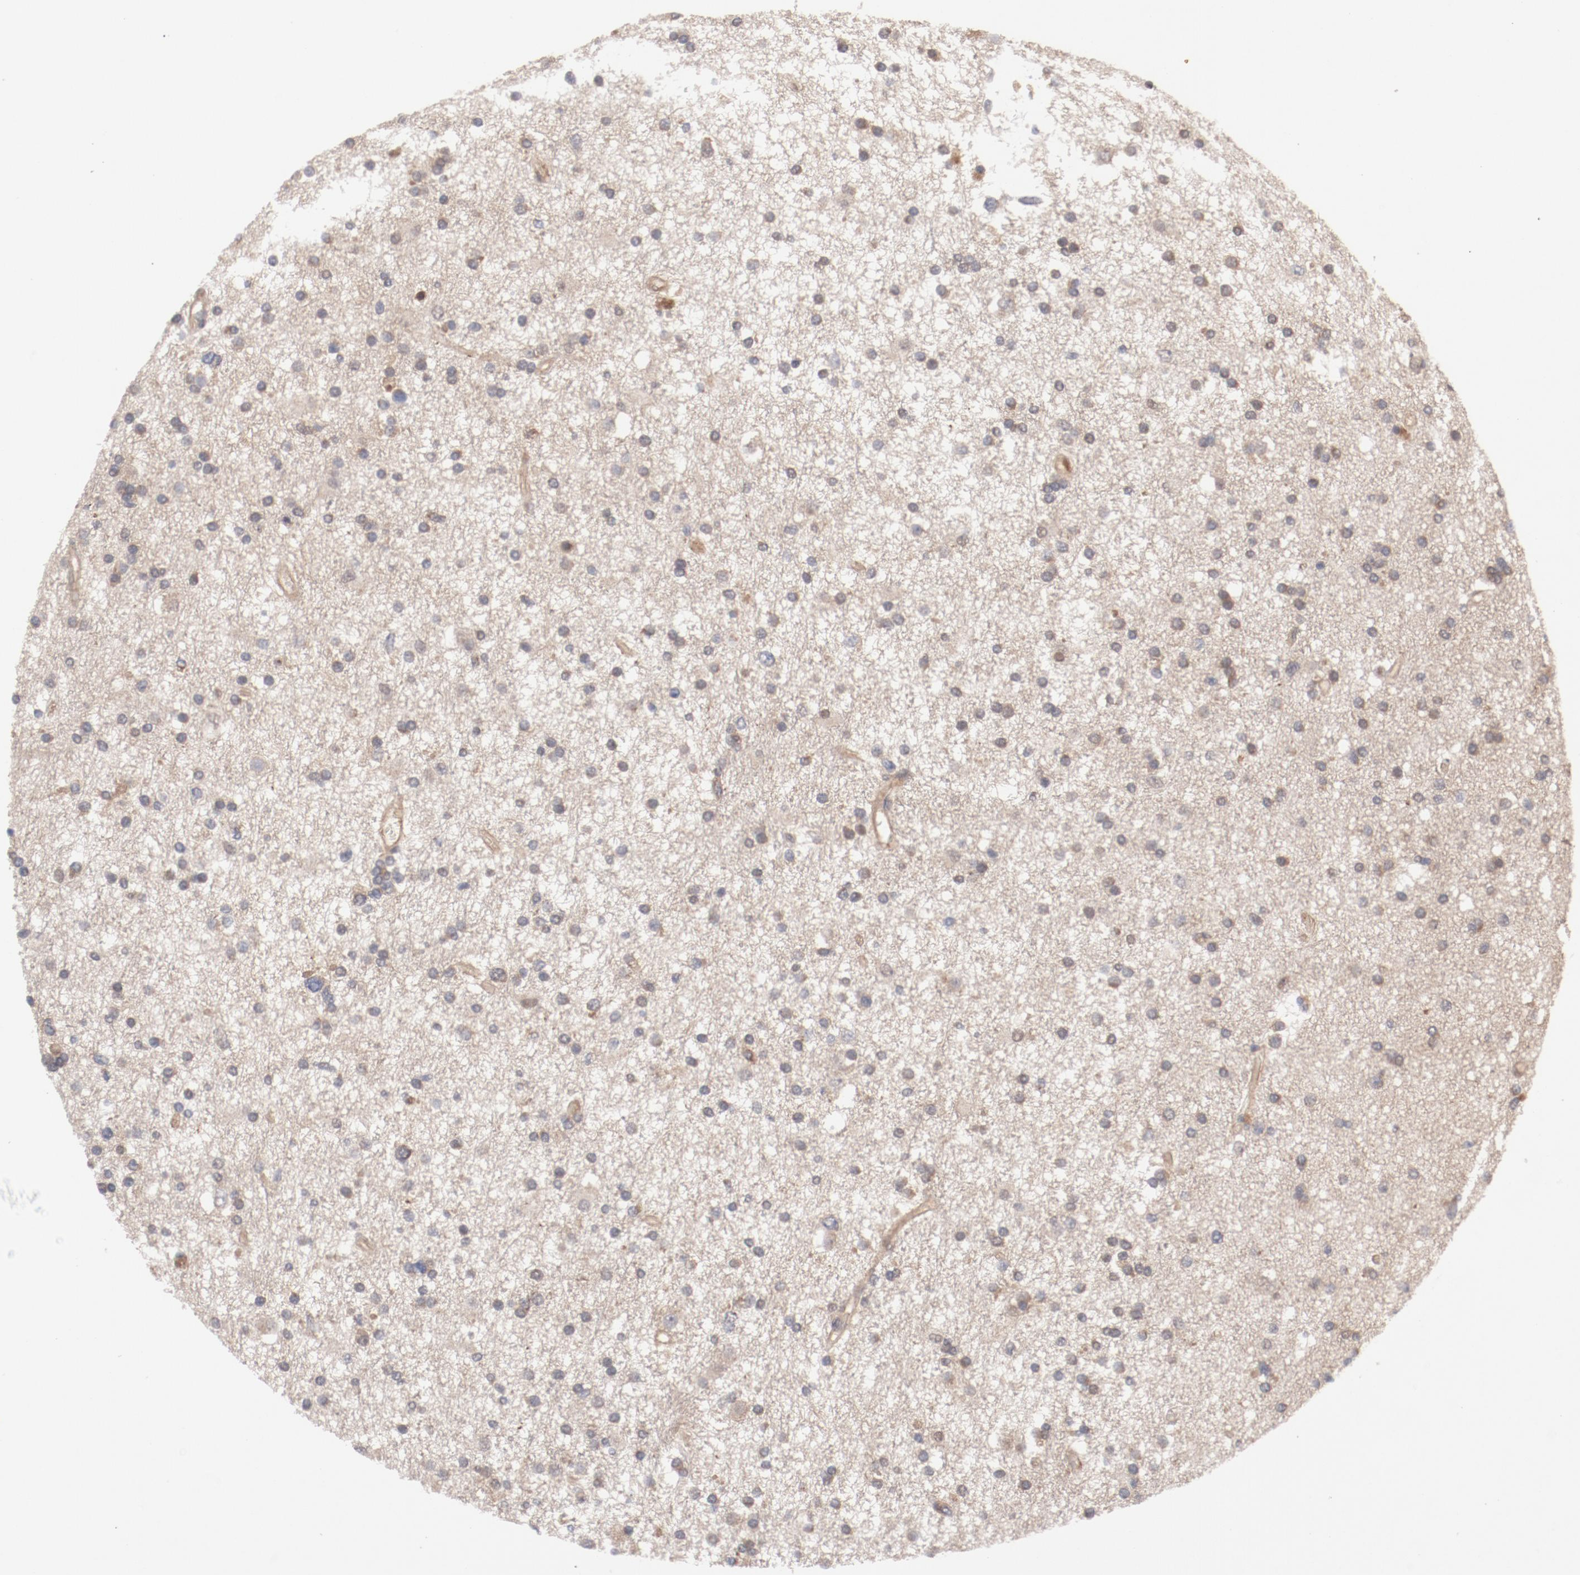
{"staining": {"intensity": "weak", "quantity": ">75%", "location": "cytoplasmic/membranous"}, "tissue": "glioma", "cell_type": "Tumor cells", "image_type": "cancer", "snomed": [{"axis": "morphology", "description": "Glioma, malignant, High grade"}, {"axis": "topography", "description": "Brain"}], "caption": "This is an image of immunohistochemistry staining of glioma, which shows weak positivity in the cytoplasmic/membranous of tumor cells.", "gene": "GUF1", "patient": {"sex": "male", "age": 33}}